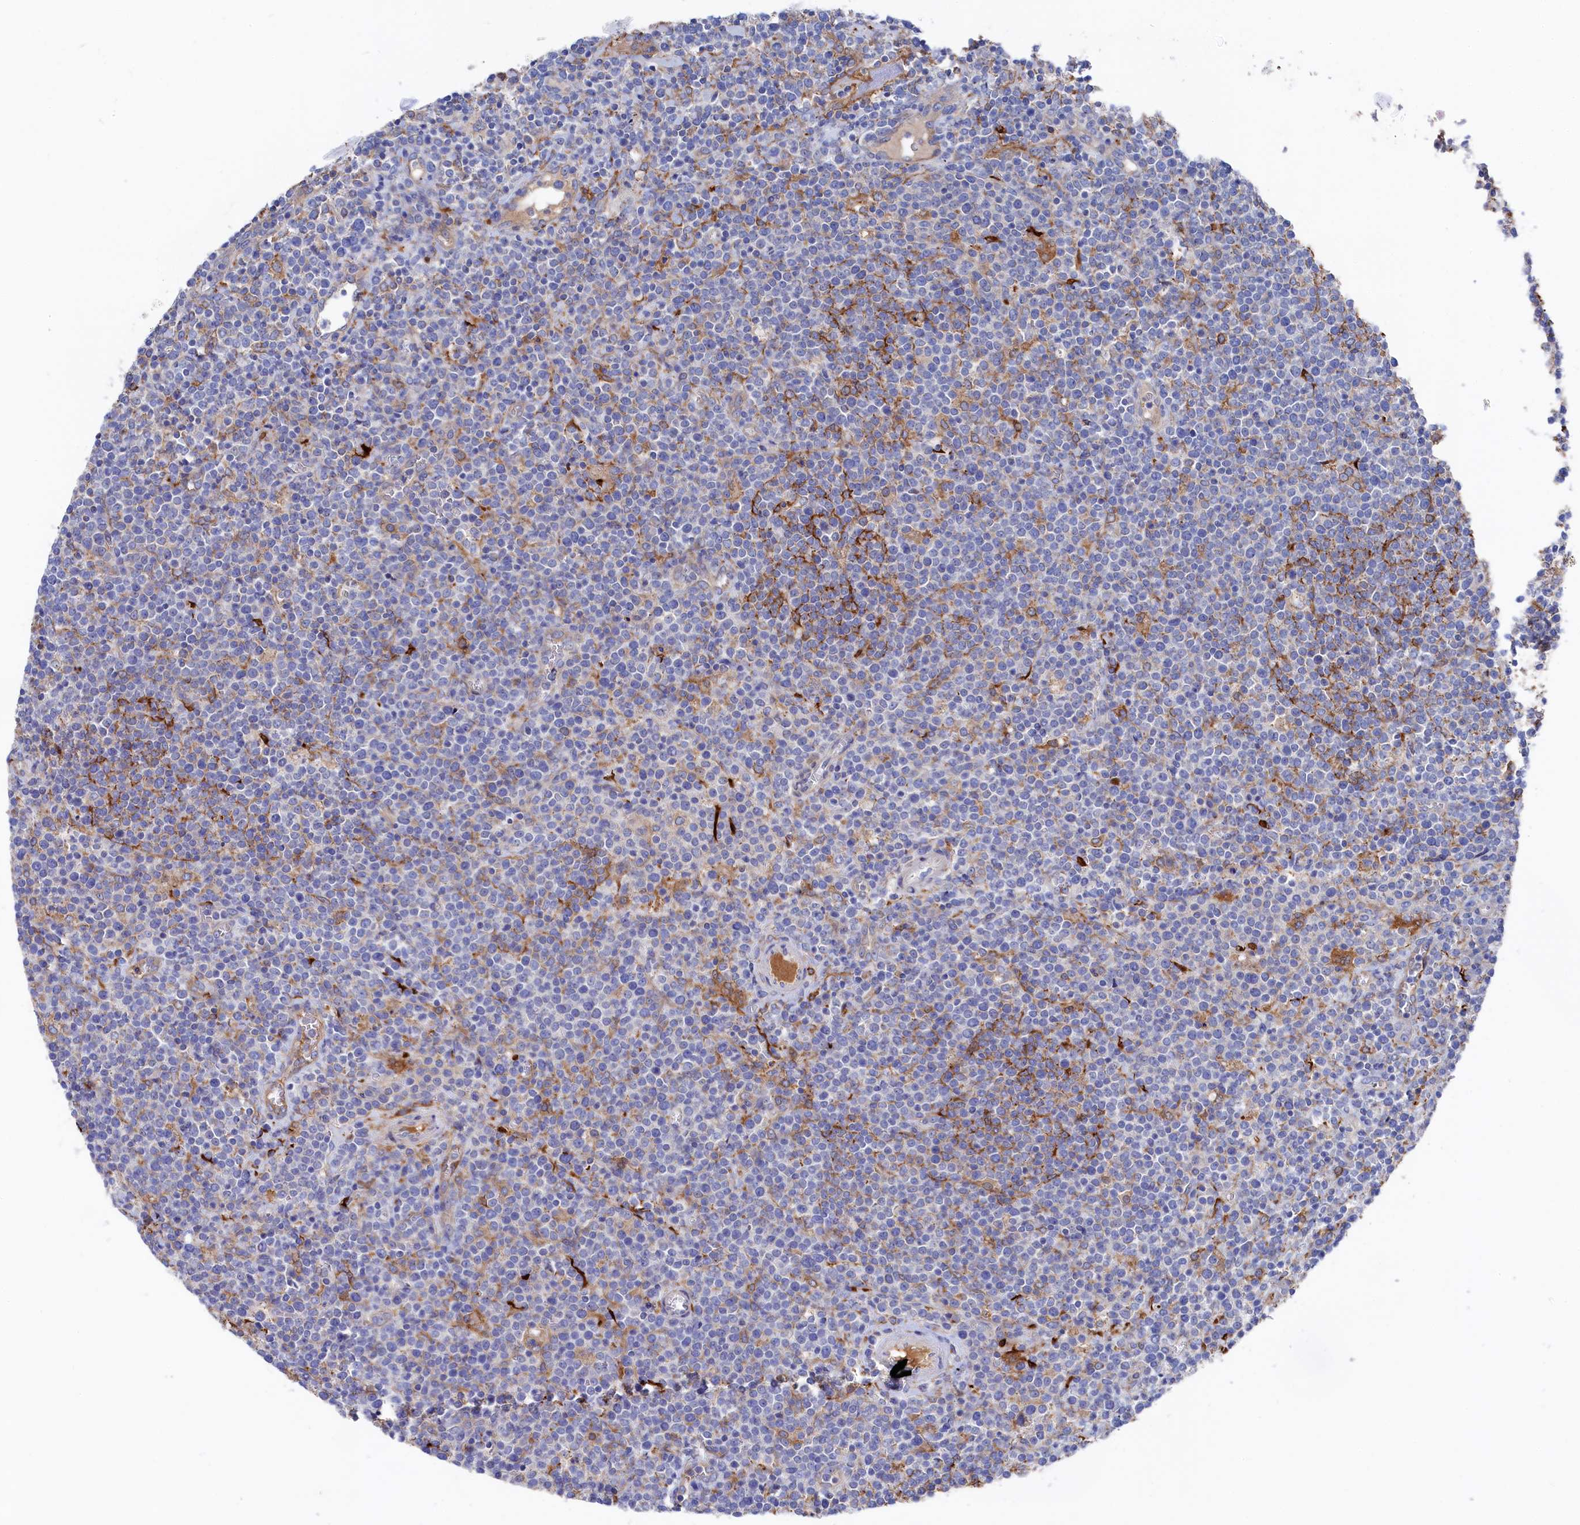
{"staining": {"intensity": "moderate", "quantity": "<25%", "location": "cytoplasmic/membranous"}, "tissue": "lymphoma", "cell_type": "Tumor cells", "image_type": "cancer", "snomed": [{"axis": "morphology", "description": "Malignant lymphoma, non-Hodgkin's type, High grade"}, {"axis": "topography", "description": "Lymph node"}], "caption": "Protein staining demonstrates moderate cytoplasmic/membranous positivity in approximately <25% of tumor cells in lymphoma.", "gene": "C12orf73", "patient": {"sex": "male", "age": 61}}